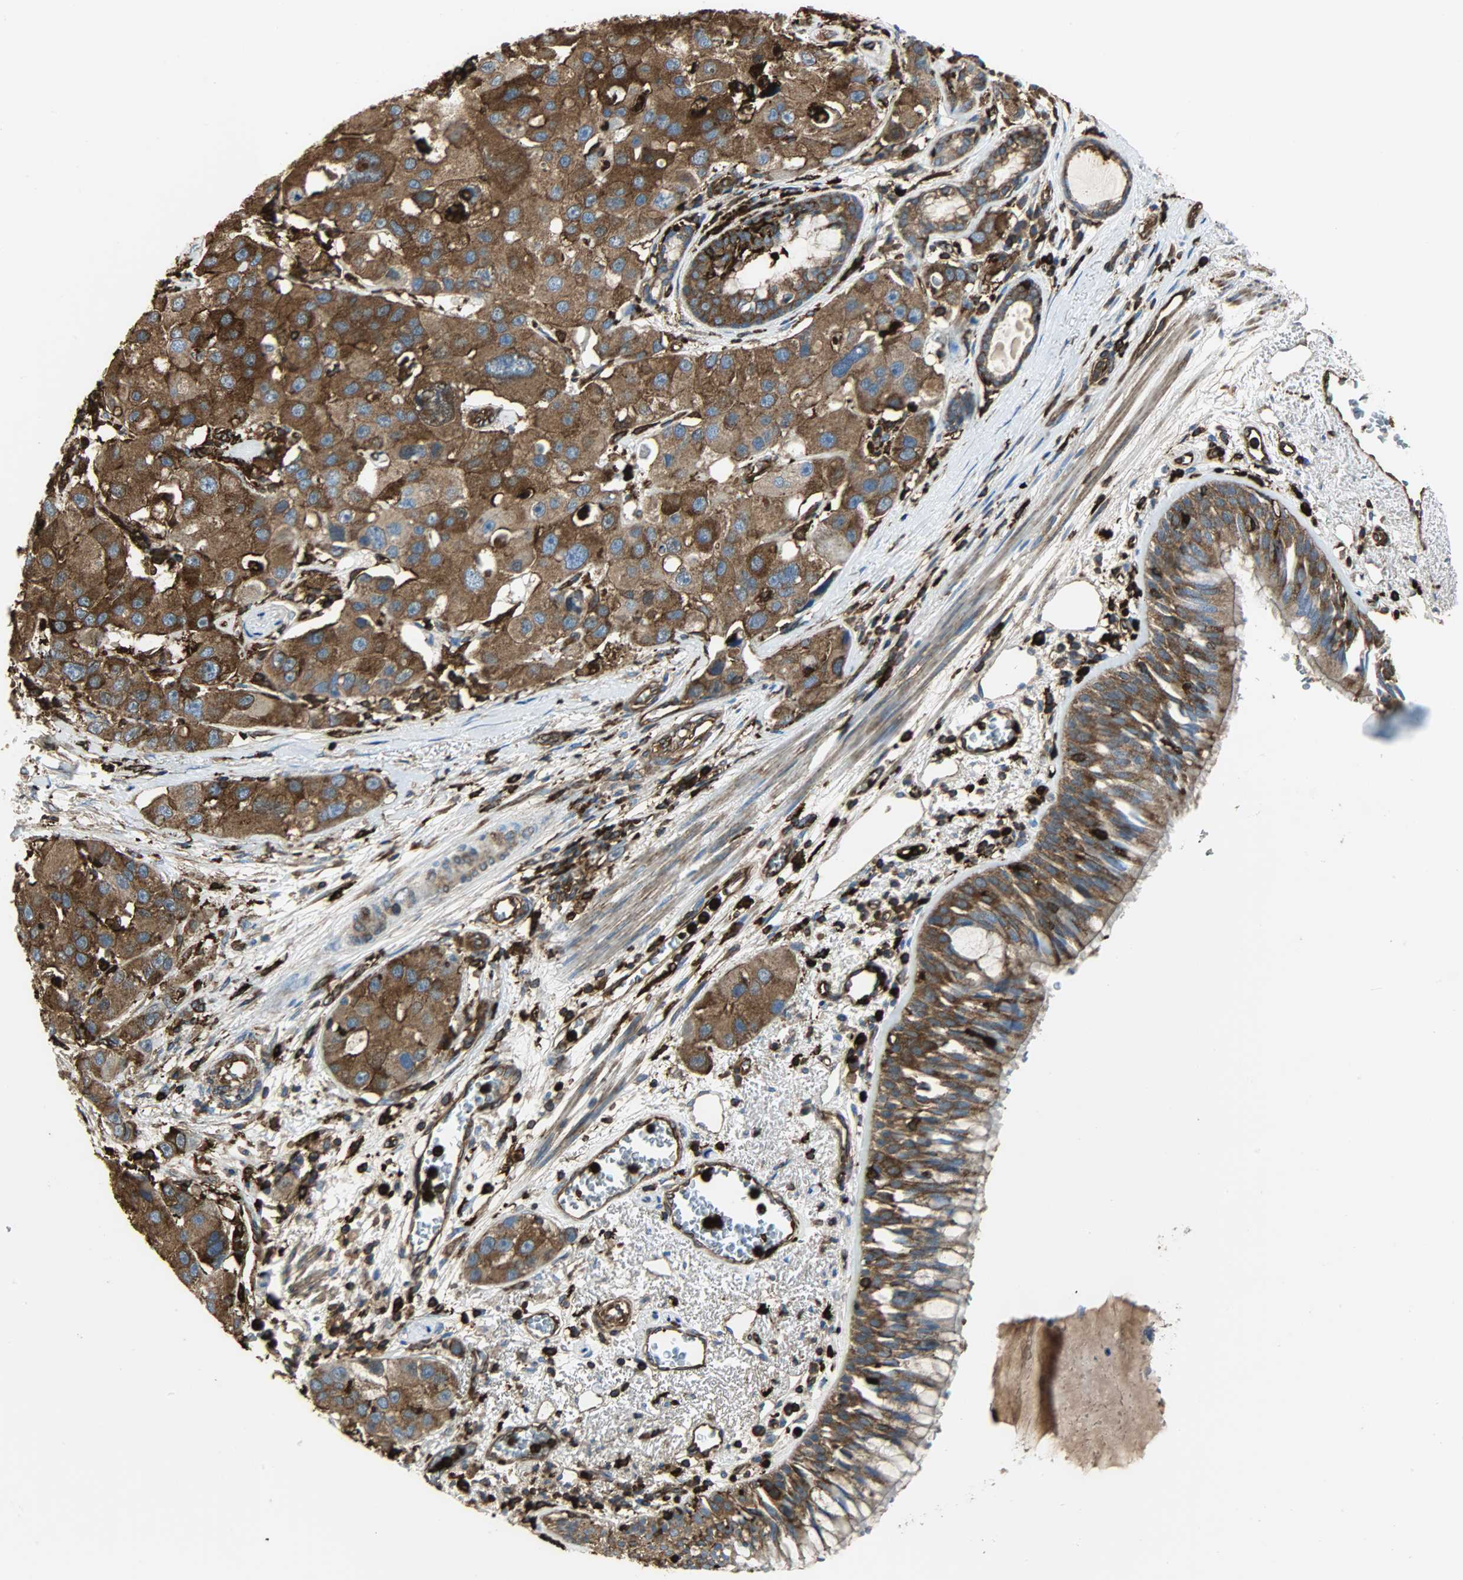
{"staining": {"intensity": "strong", "quantity": ">75%", "location": "cytoplasmic/membranous"}, "tissue": "bronchus", "cell_type": "Respiratory epithelial cells", "image_type": "normal", "snomed": [{"axis": "morphology", "description": "Normal tissue, NOS"}, {"axis": "morphology", "description": "Adenocarcinoma, NOS"}, {"axis": "morphology", "description": "Adenocarcinoma, metastatic, NOS"}, {"axis": "topography", "description": "Lymph node"}, {"axis": "topography", "description": "Bronchus"}, {"axis": "topography", "description": "Lung"}], "caption": "DAB (3,3'-diaminobenzidine) immunohistochemical staining of unremarkable human bronchus demonstrates strong cytoplasmic/membranous protein positivity in approximately >75% of respiratory epithelial cells.", "gene": "VASP", "patient": {"sex": "female", "age": 54}}